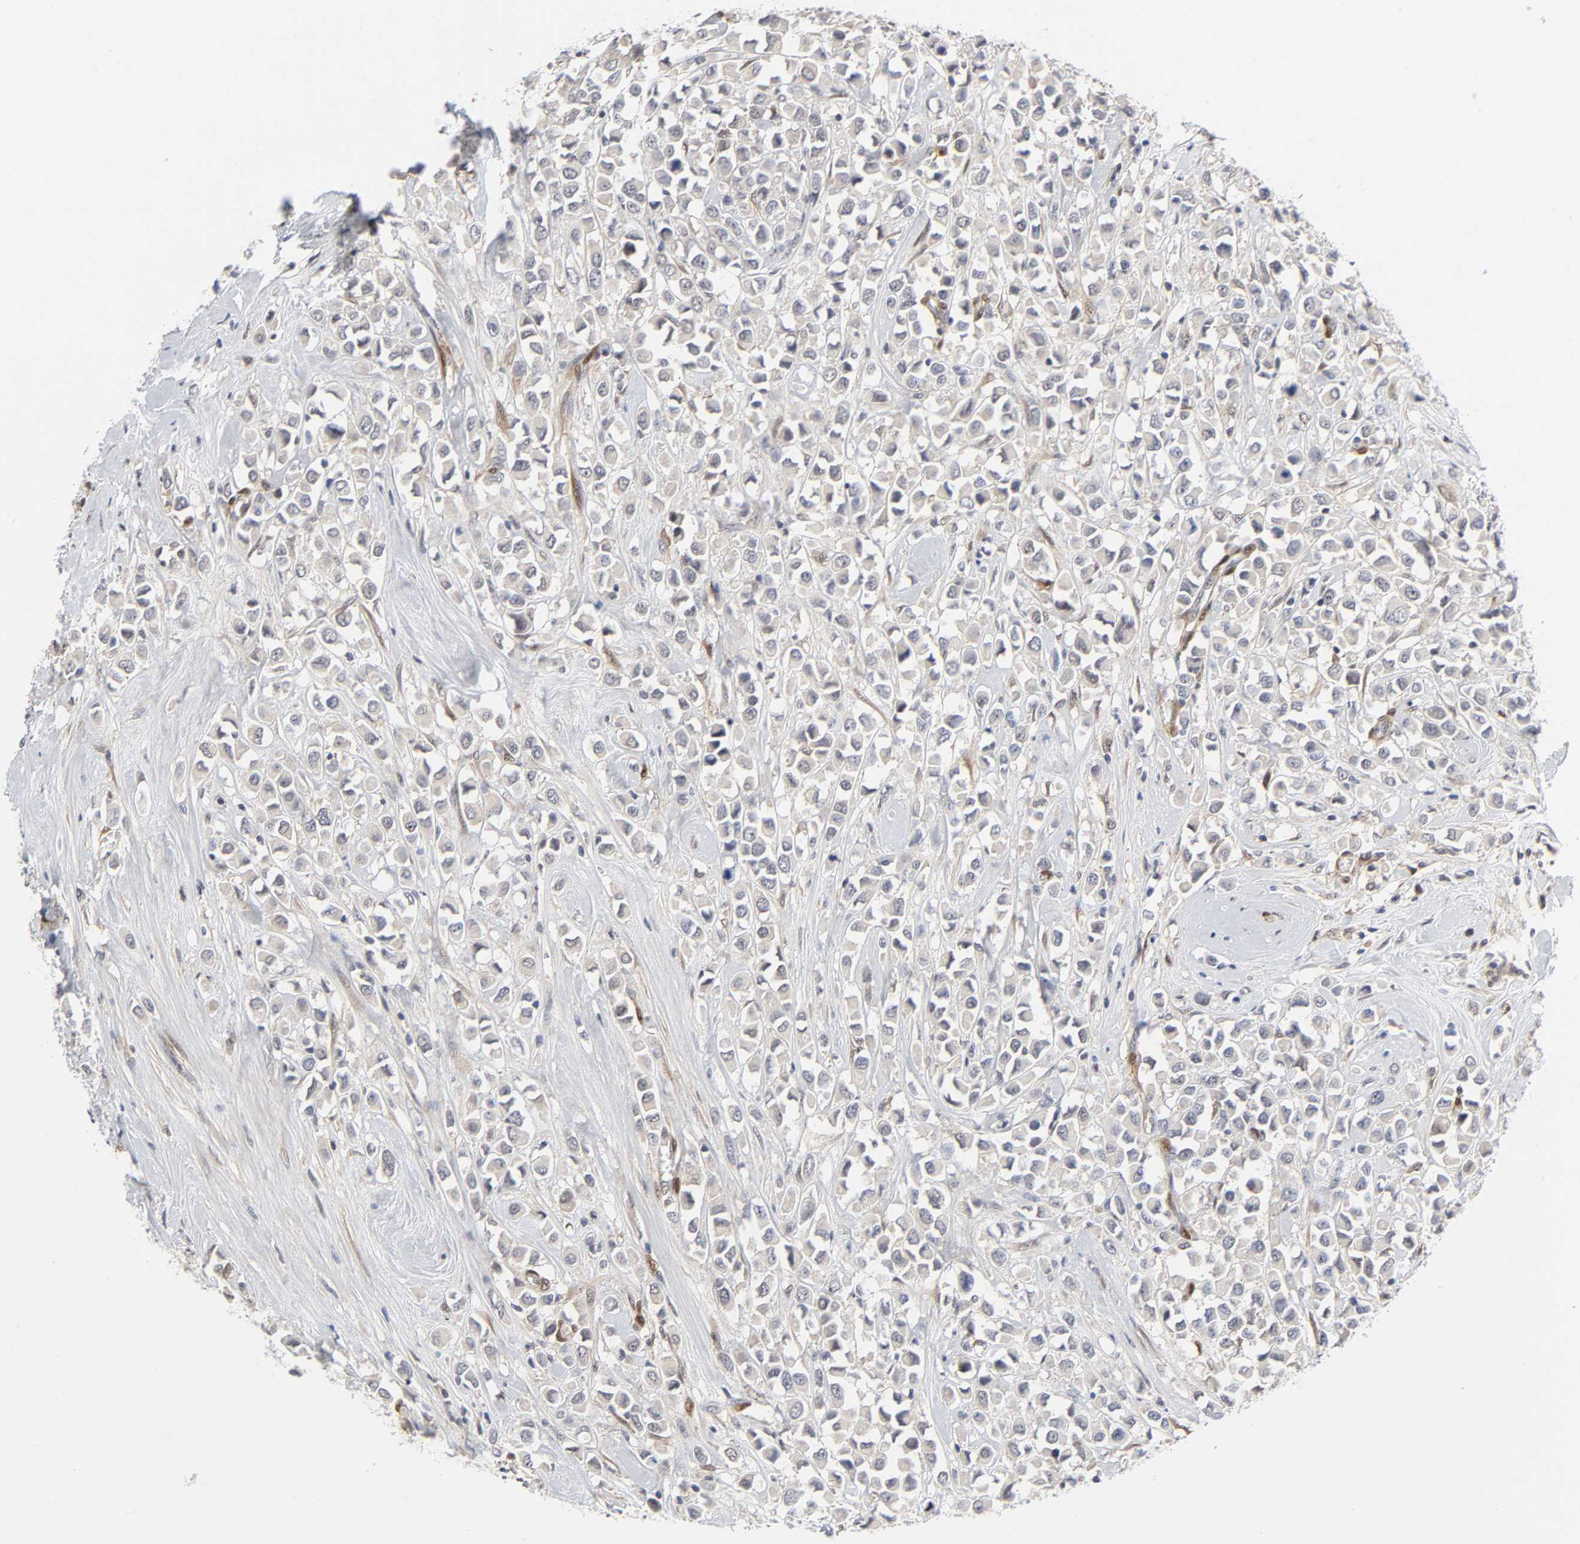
{"staining": {"intensity": "negative", "quantity": "none", "location": "none"}, "tissue": "breast cancer", "cell_type": "Tumor cells", "image_type": "cancer", "snomed": [{"axis": "morphology", "description": "Duct carcinoma"}, {"axis": "topography", "description": "Breast"}], "caption": "Histopathology image shows no significant protein expression in tumor cells of breast cancer. Brightfield microscopy of IHC stained with DAB (brown) and hematoxylin (blue), captured at high magnification.", "gene": "PTEN", "patient": {"sex": "female", "age": 61}}